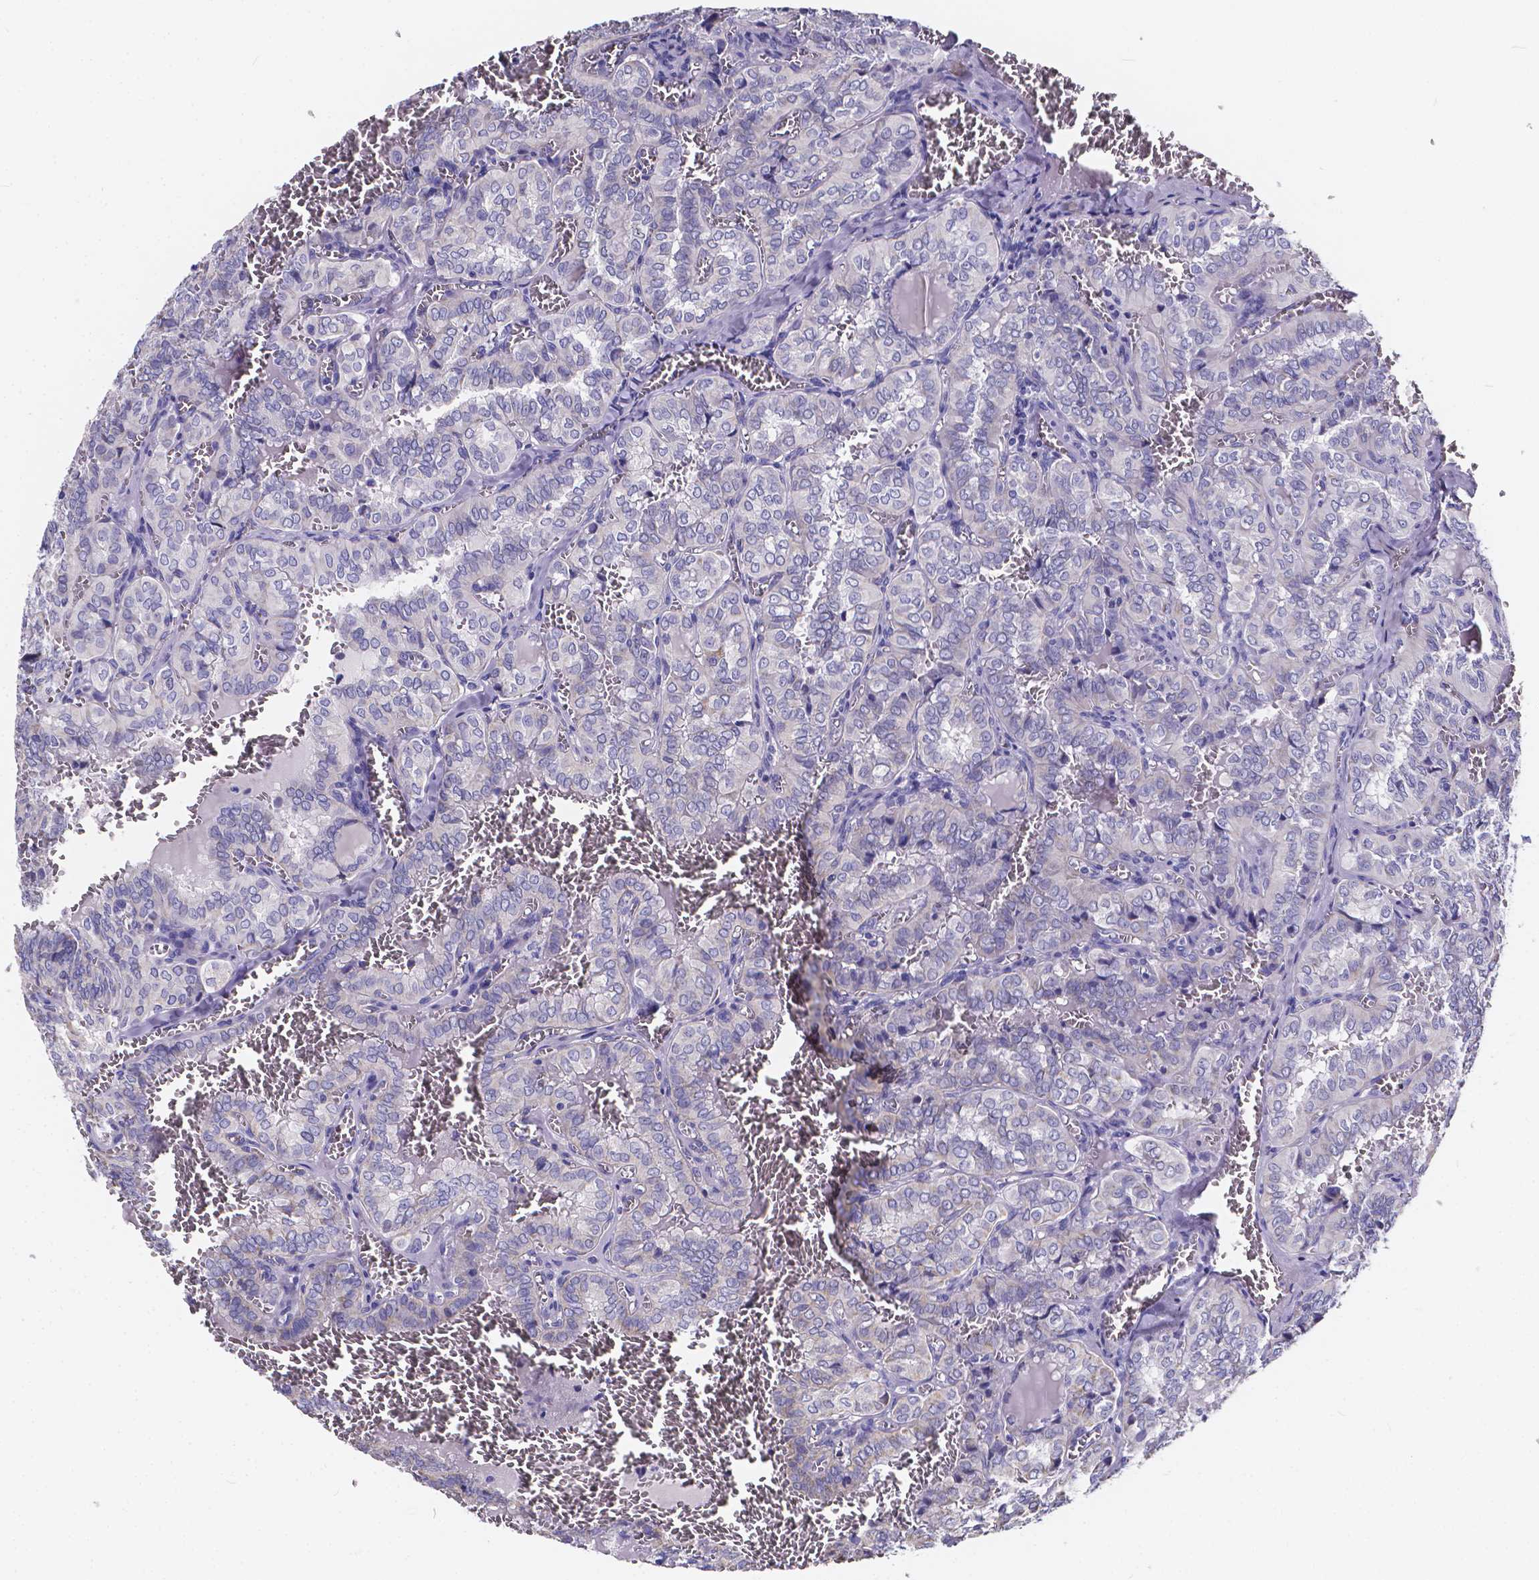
{"staining": {"intensity": "negative", "quantity": "none", "location": "none"}, "tissue": "thyroid cancer", "cell_type": "Tumor cells", "image_type": "cancer", "snomed": [{"axis": "morphology", "description": "Papillary adenocarcinoma, NOS"}, {"axis": "topography", "description": "Thyroid gland"}], "caption": "Immunohistochemistry image of neoplastic tissue: human thyroid cancer (papillary adenocarcinoma) stained with DAB reveals no significant protein positivity in tumor cells.", "gene": "SPEF2", "patient": {"sex": "female", "age": 41}}